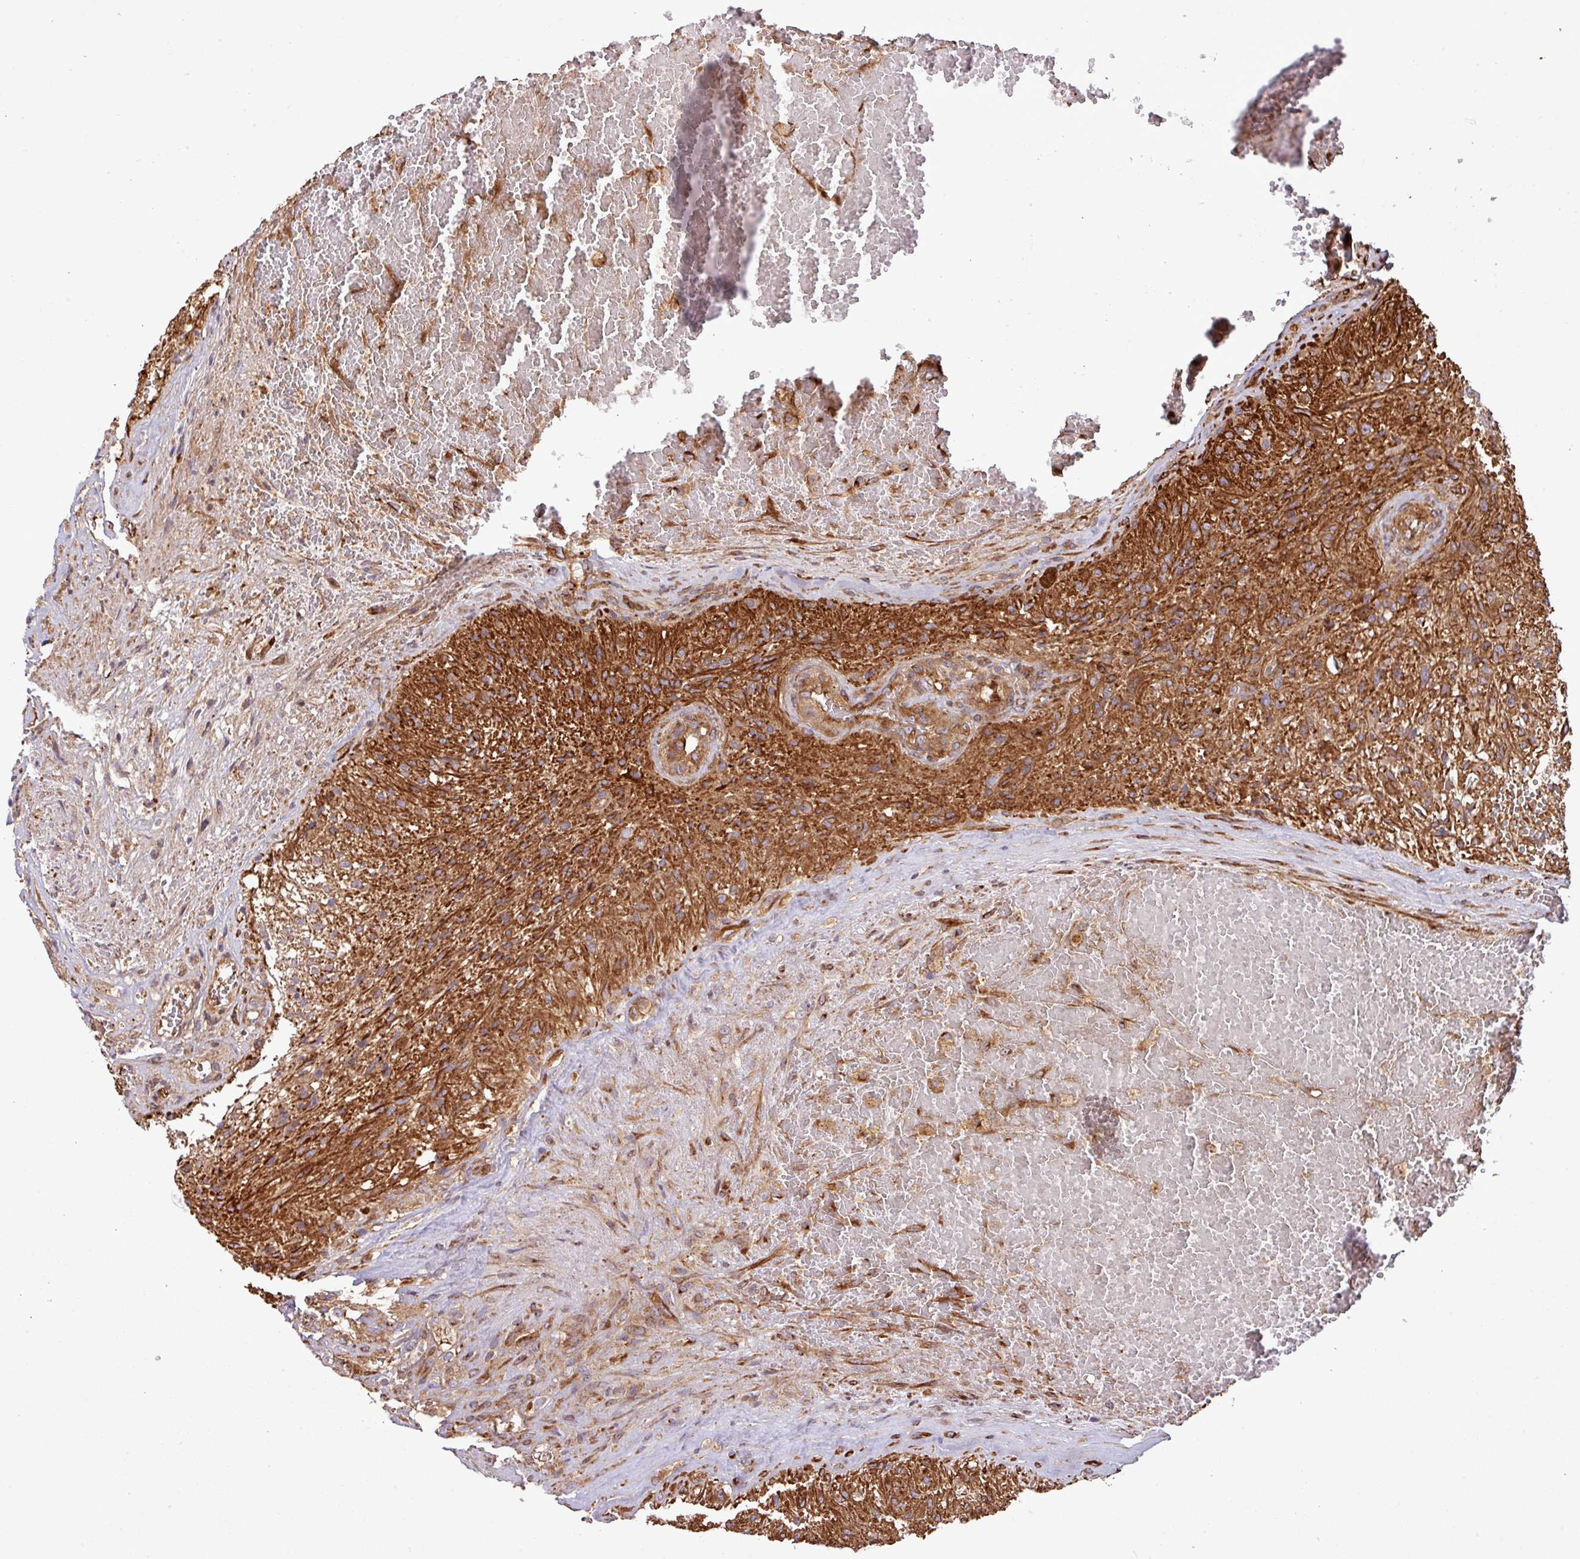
{"staining": {"intensity": "strong", "quantity": ">75%", "location": "cytoplasmic/membranous"}, "tissue": "glioma", "cell_type": "Tumor cells", "image_type": "cancer", "snomed": [{"axis": "morphology", "description": "Glioma, malignant, High grade"}, {"axis": "topography", "description": "Brain"}], "caption": "The micrograph reveals staining of malignant high-grade glioma, revealing strong cytoplasmic/membranous protein staining (brown color) within tumor cells.", "gene": "ZNF300", "patient": {"sex": "male", "age": 56}}